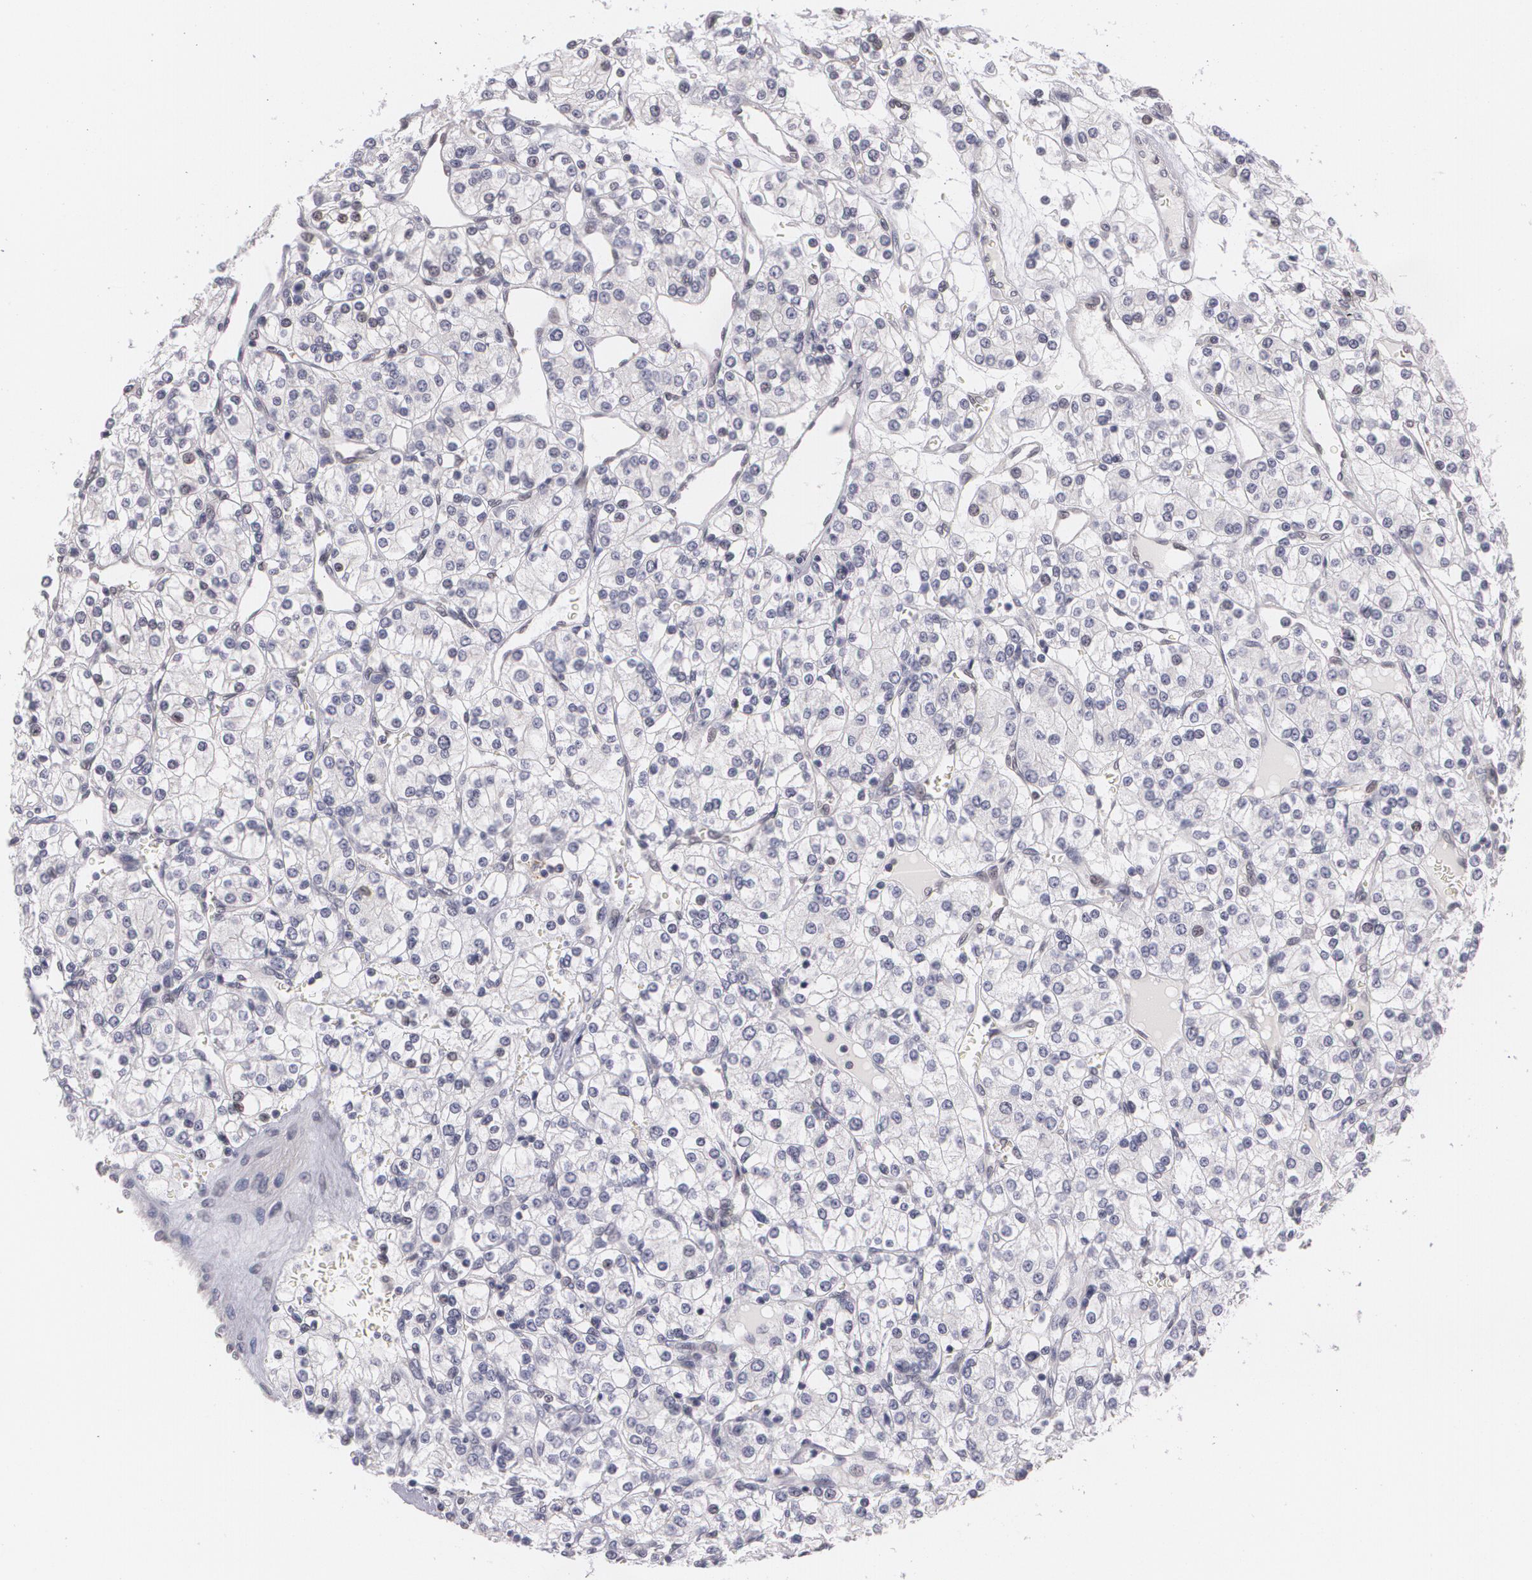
{"staining": {"intensity": "negative", "quantity": "none", "location": "none"}, "tissue": "renal cancer", "cell_type": "Tumor cells", "image_type": "cancer", "snomed": [{"axis": "morphology", "description": "Adenocarcinoma, NOS"}, {"axis": "topography", "description": "Kidney"}], "caption": "This is a micrograph of IHC staining of renal adenocarcinoma, which shows no positivity in tumor cells. (DAB IHC with hematoxylin counter stain).", "gene": "ZBTB16", "patient": {"sex": "female", "age": 62}}